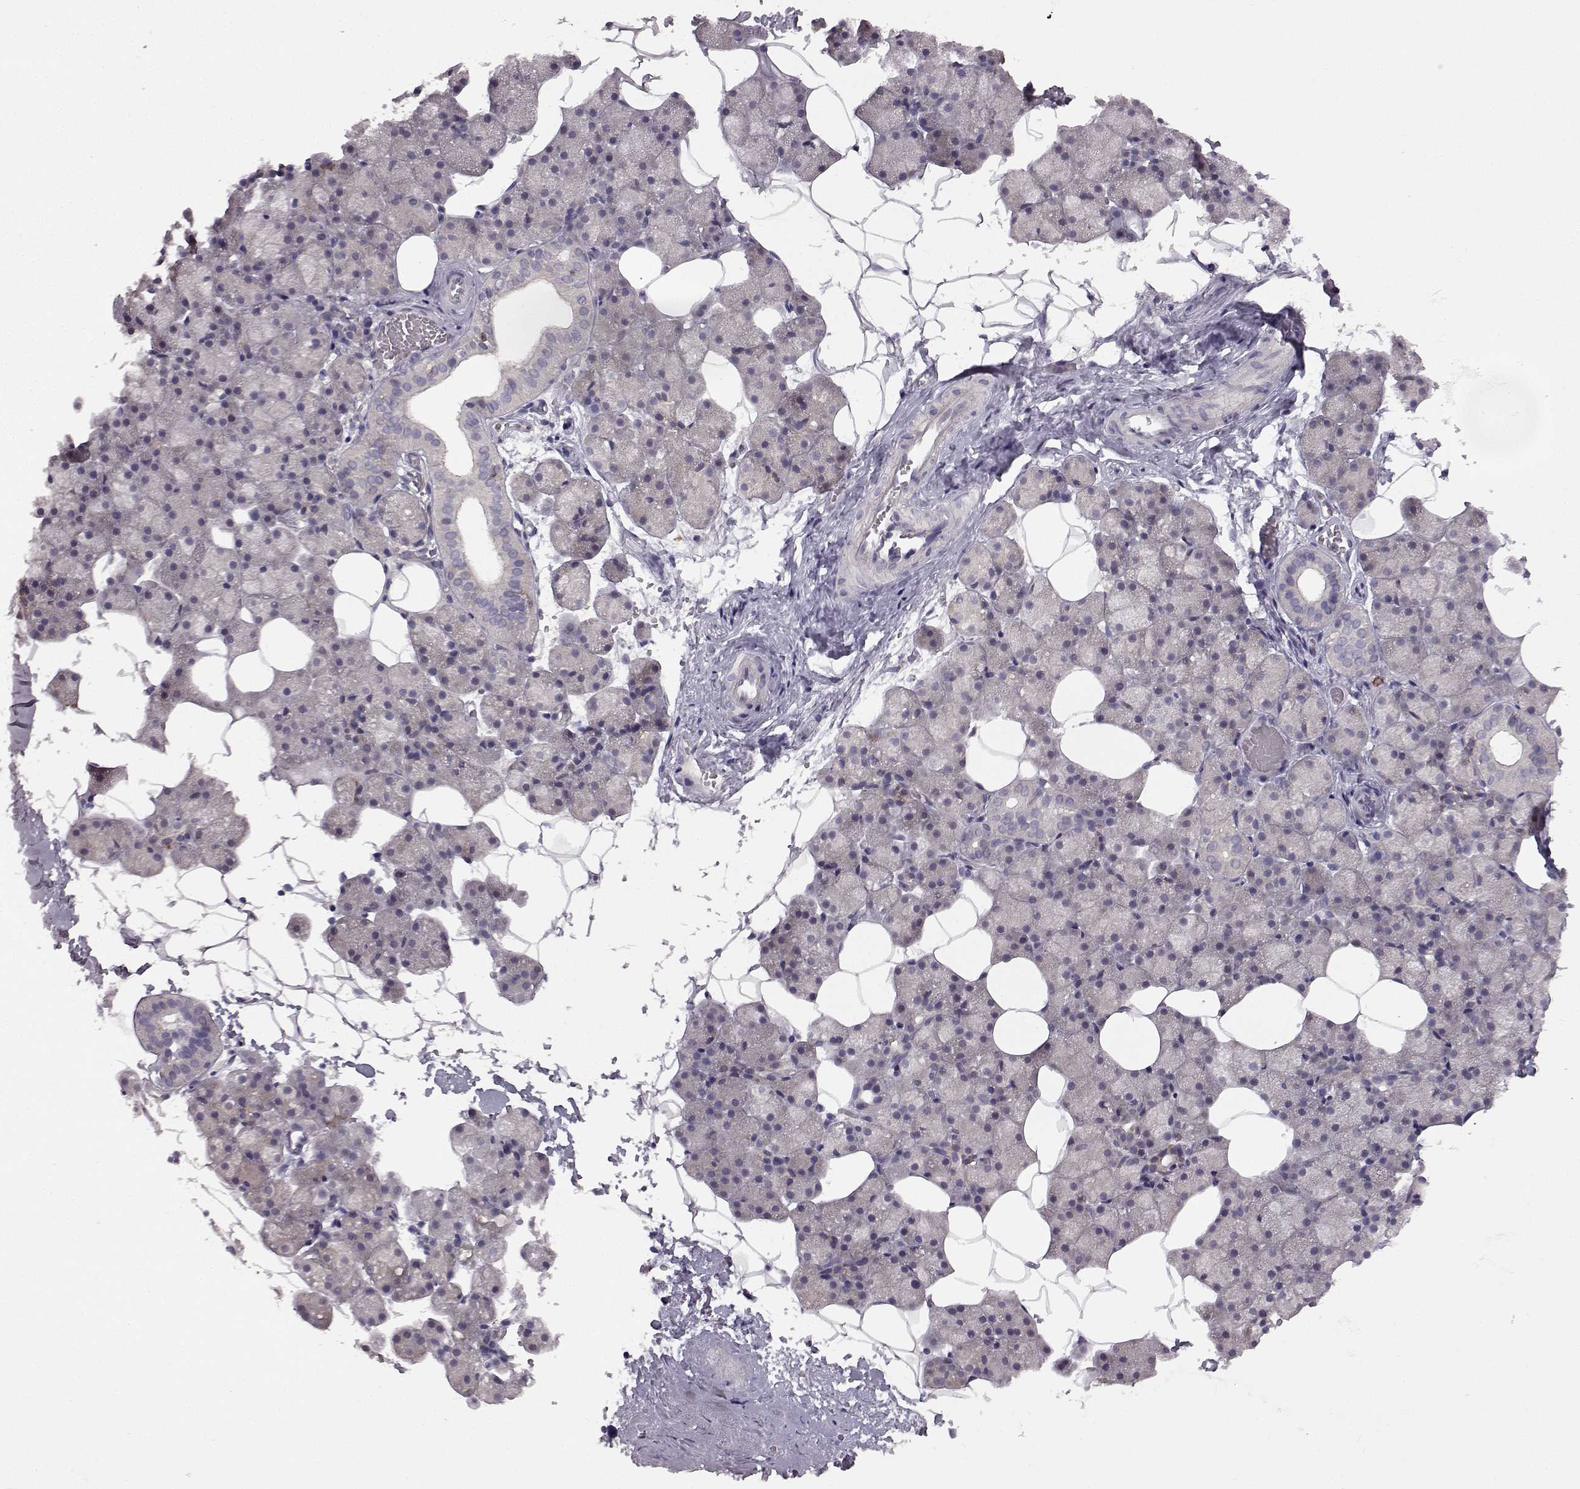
{"staining": {"intensity": "weak", "quantity": "<25%", "location": "cytoplasmic/membranous"}, "tissue": "salivary gland", "cell_type": "Glandular cells", "image_type": "normal", "snomed": [{"axis": "morphology", "description": "Normal tissue, NOS"}, {"axis": "topography", "description": "Salivary gland"}], "caption": "The histopathology image shows no significant expression in glandular cells of salivary gland.", "gene": "SPAG17", "patient": {"sex": "male", "age": 38}}